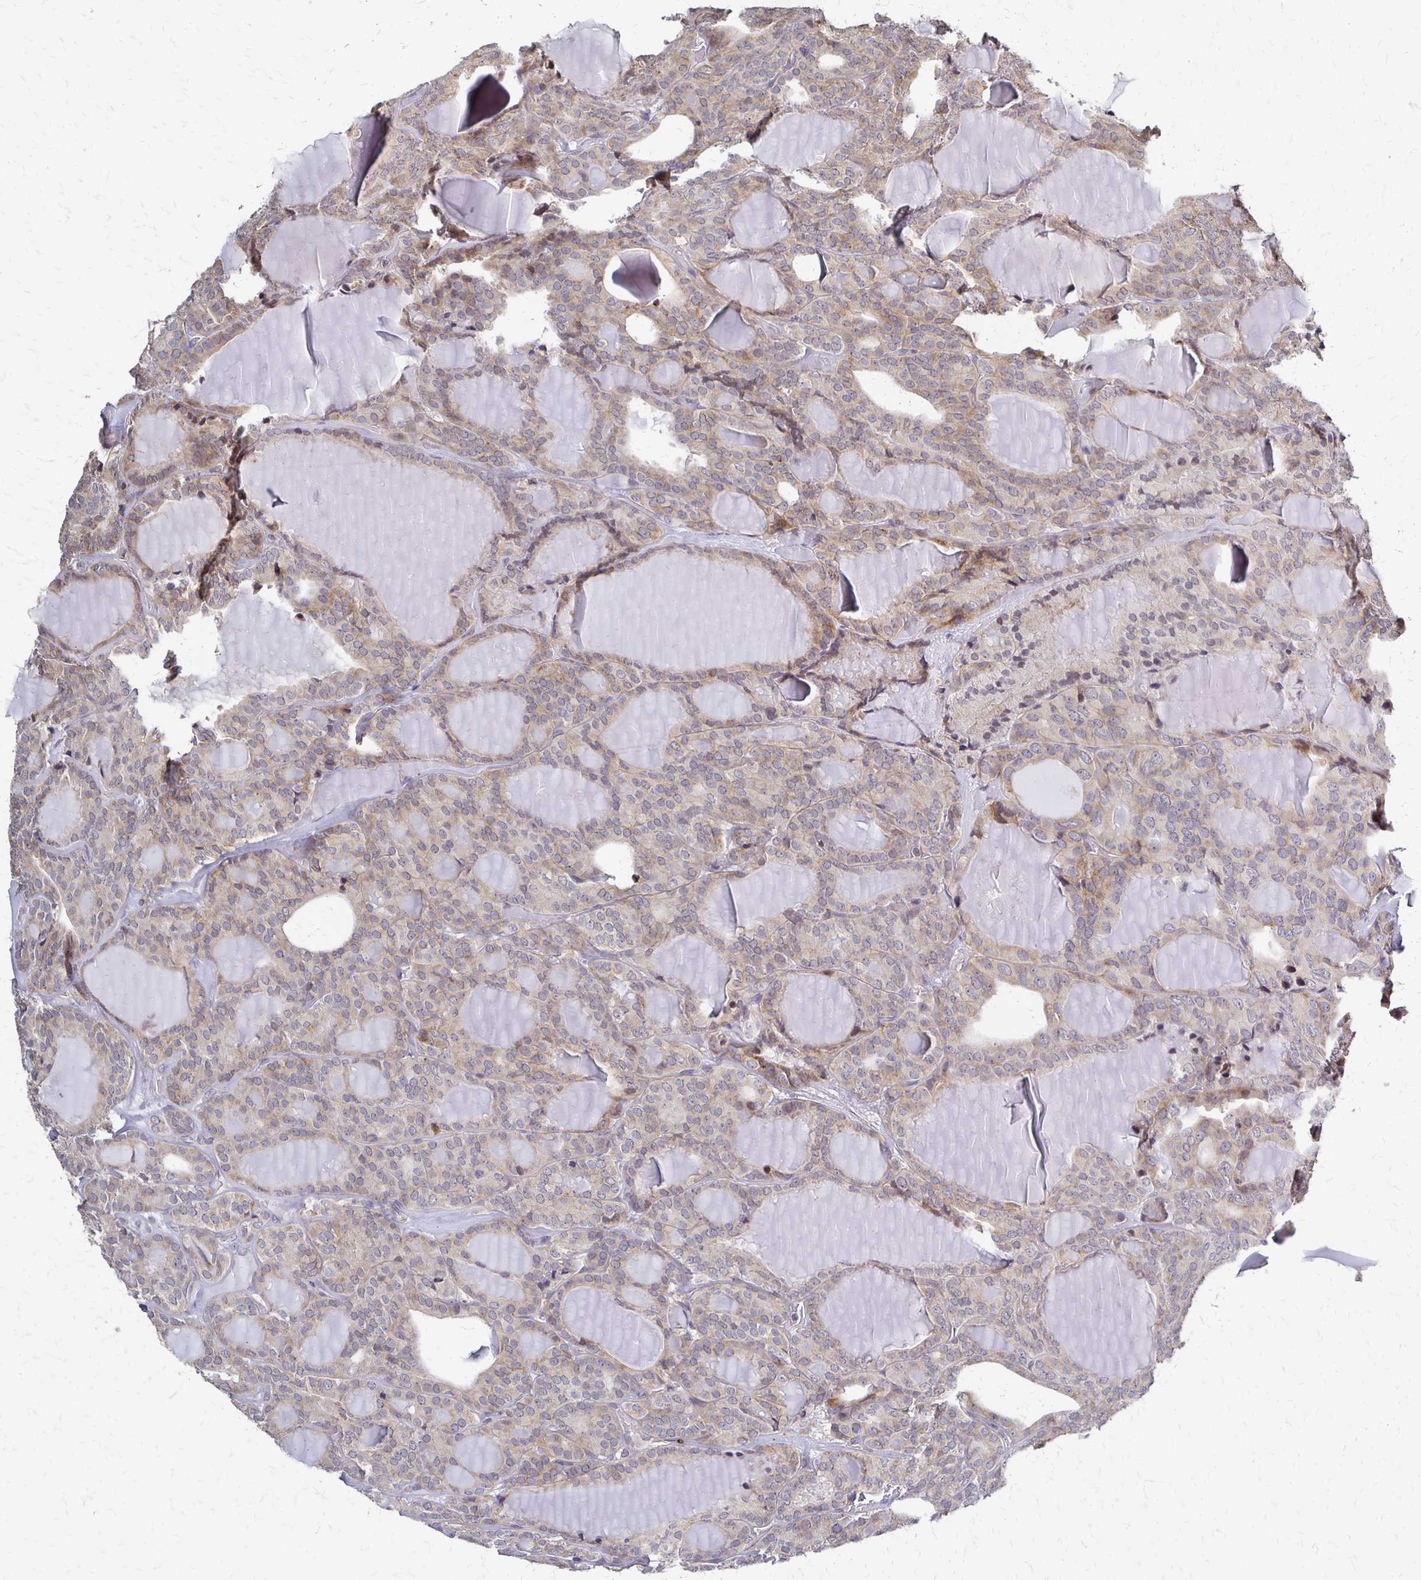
{"staining": {"intensity": "weak", "quantity": "<25%", "location": "cytoplasmic/membranous"}, "tissue": "thyroid cancer", "cell_type": "Tumor cells", "image_type": "cancer", "snomed": [{"axis": "morphology", "description": "Follicular adenoma carcinoma, NOS"}, {"axis": "topography", "description": "Thyroid gland"}], "caption": "Thyroid follicular adenoma carcinoma was stained to show a protein in brown. There is no significant staining in tumor cells.", "gene": "SLC9A9", "patient": {"sex": "male", "age": 74}}